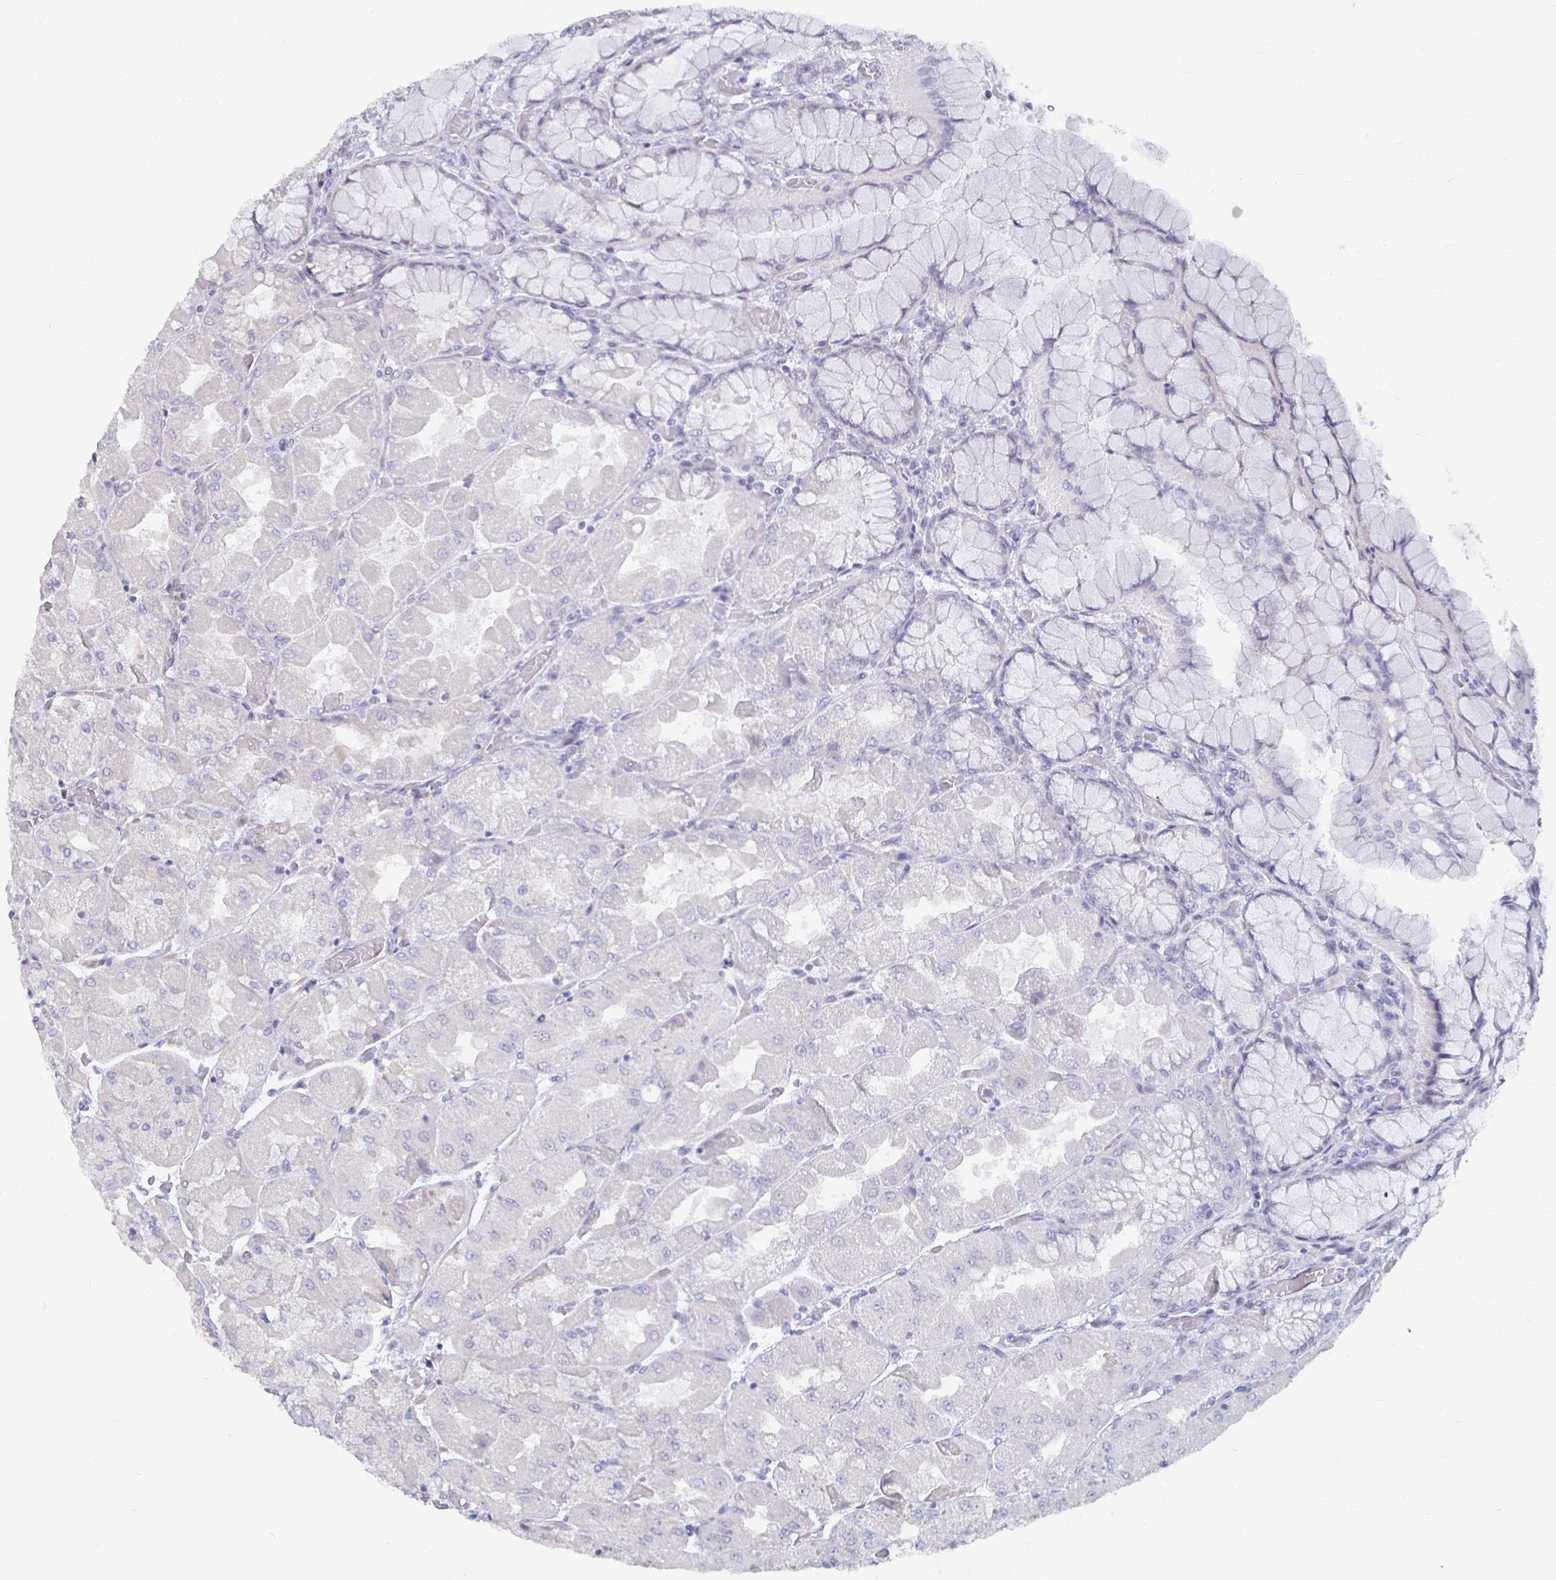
{"staining": {"intensity": "weak", "quantity": "<25%", "location": "cytoplasmic/membranous"}, "tissue": "stomach", "cell_type": "Glandular cells", "image_type": "normal", "snomed": [{"axis": "morphology", "description": "Normal tissue, NOS"}, {"axis": "topography", "description": "Stomach"}], "caption": "Image shows no significant protein expression in glandular cells of benign stomach.", "gene": "CAPN11", "patient": {"sex": "female", "age": 61}}